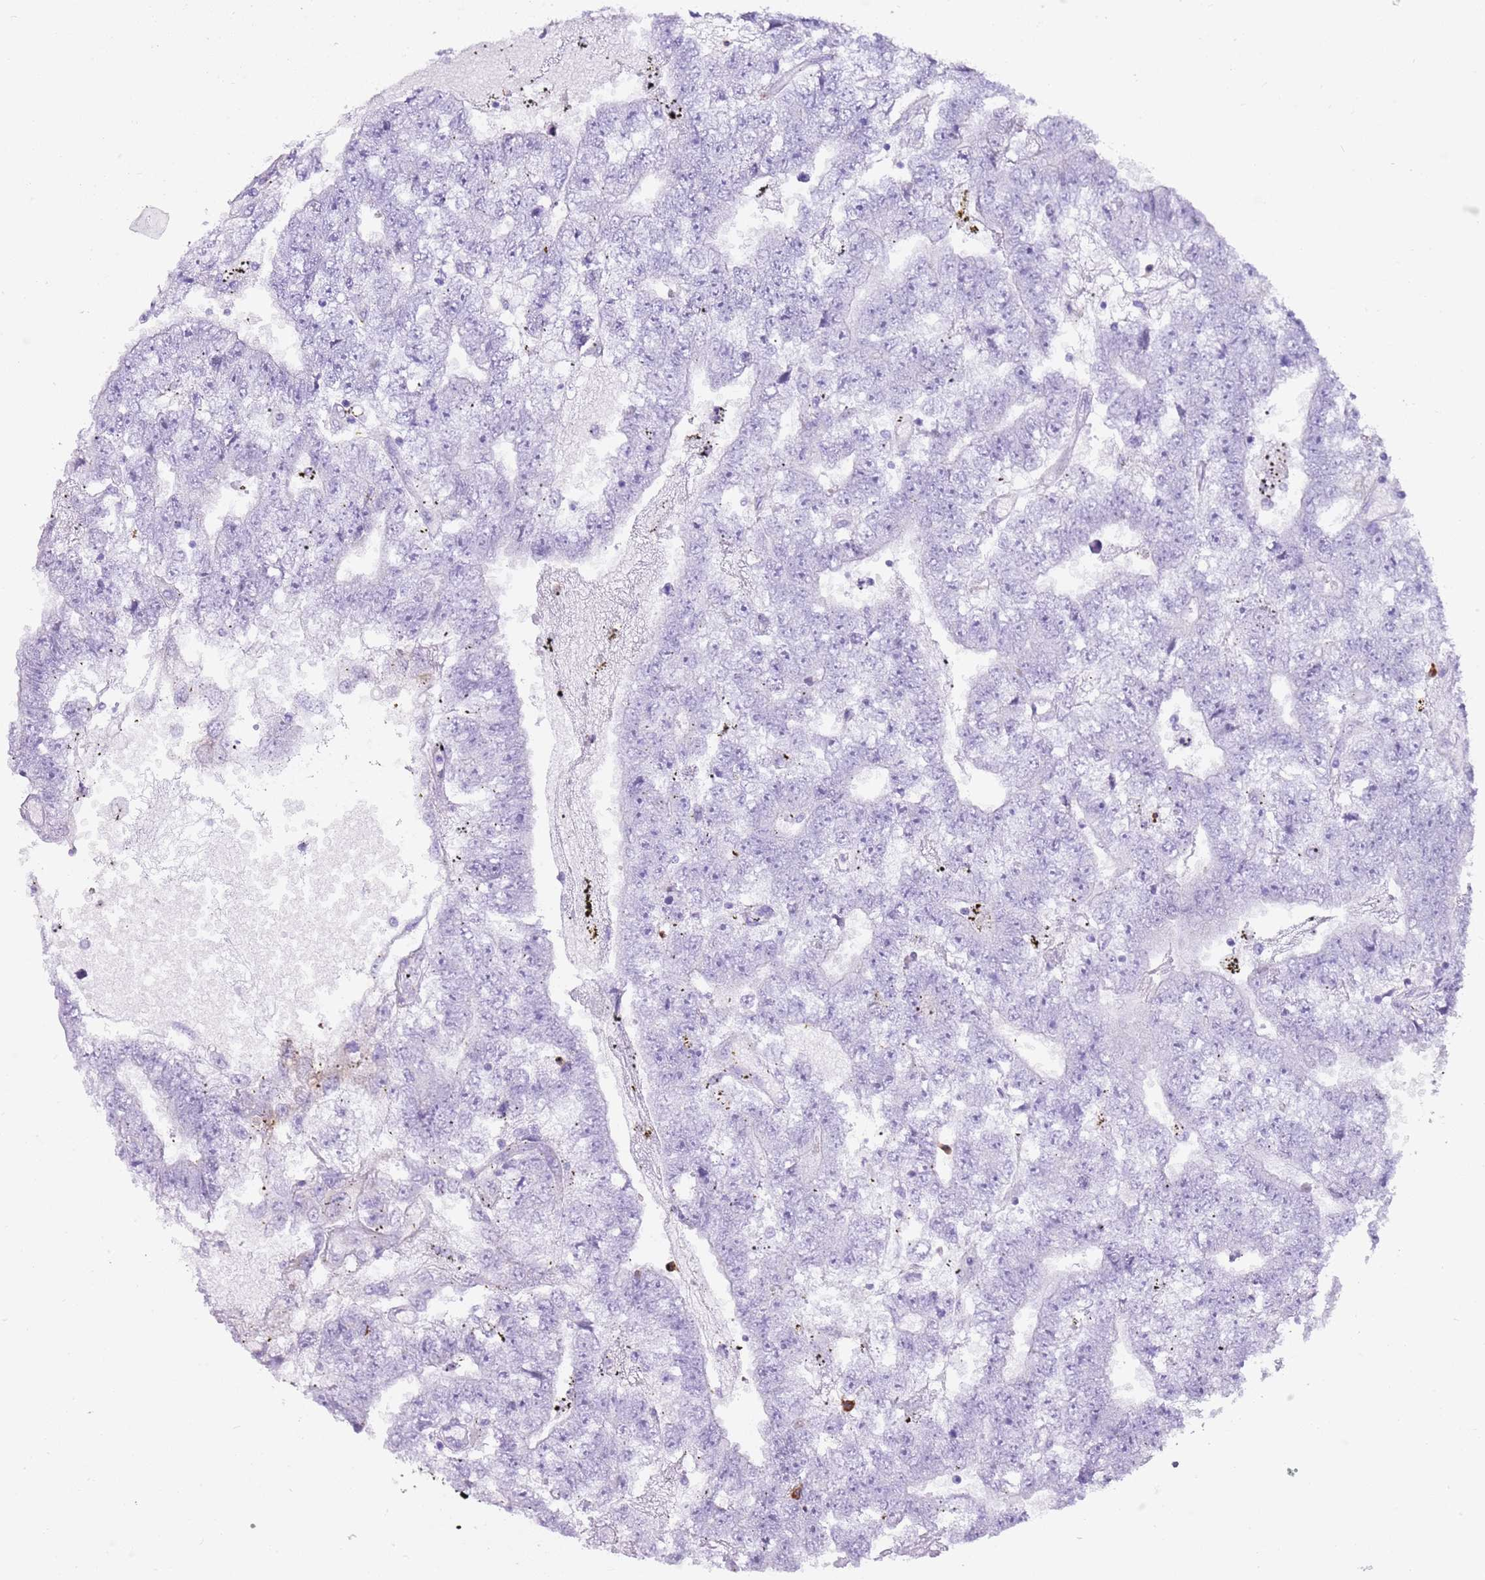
{"staining": {"intensity": "negative", "quantity": "none", "location": "none"}, "tissue": "testis cancer", "cell_type": "Tumor cells", "image_type": "cancer", "snomed": [{"axis": "morphology", "description": "Carcinoma, Embryonal, NOS"}, {"axis": "topography", "description": "Testis"}], "caption": "DAB immunohistochemical staining of human testis cancer (embryonal carcinoma) reveals no significant positivity in tumor cells. The staining is performed using DAB brown chromogen with nuclei counter-stained in using hematoxylin.", "gene": "CD177", "patient": {"sex": "male", "age": 25}}